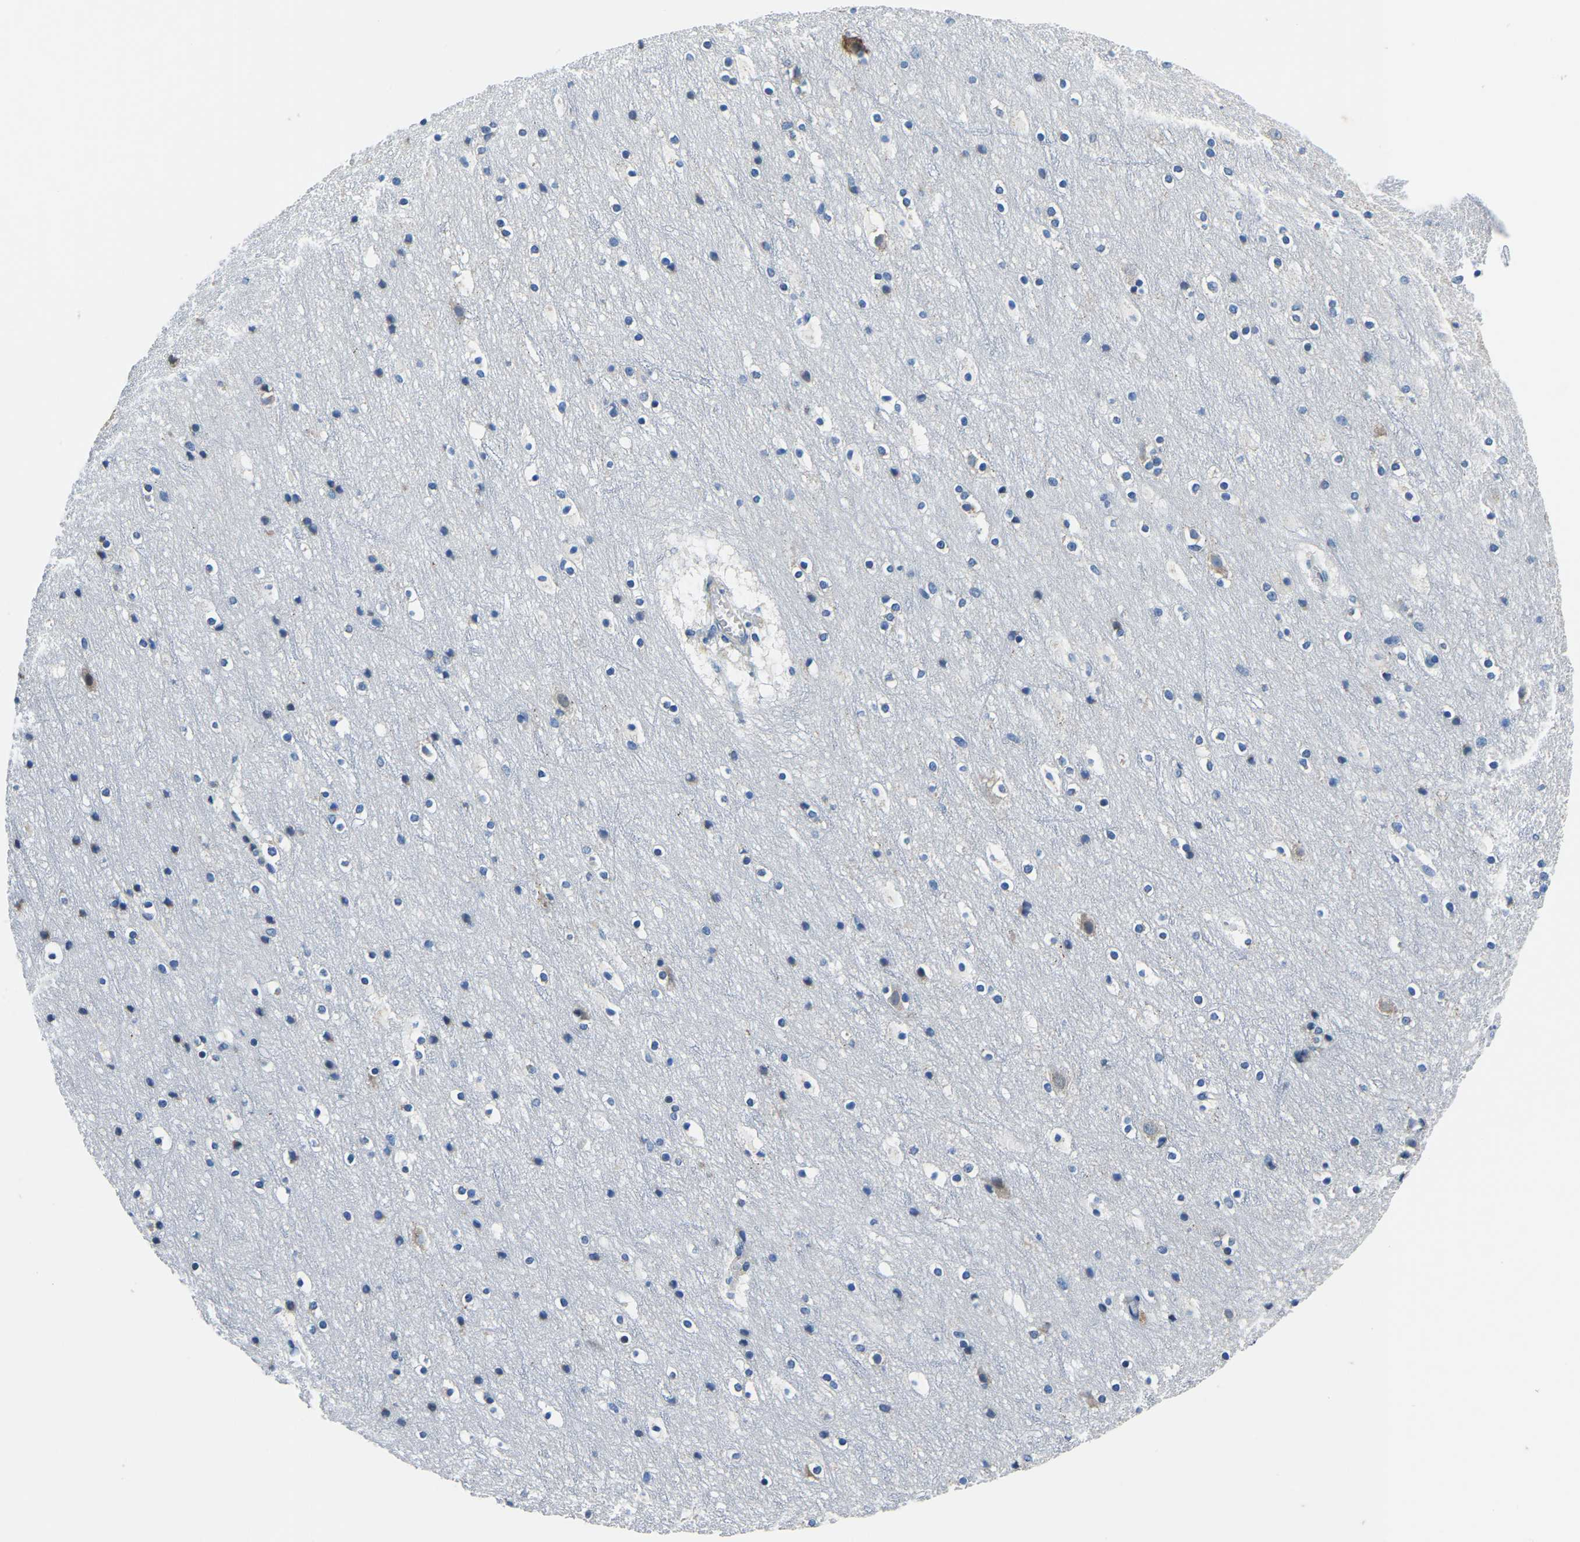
{"staining": {"intensity": "negative", "quantity": "none", "location": "none"}, "tissue": "cerebral cortex", "cell_type": "Endothelial cells", "image_type": "normal", "snomed": [{"axis": "morphology", "description": "Normal tissue, NOS"}, {"axis": "topography", "description": "Cerebral cortex"}], "caption": "IHC micrograph of normal human cerebral cortex stained for a protein (brown), which displays no expression in endothelial cells.", "gene": "LIAS", "patient": {"sex": "male", "age": 45}}